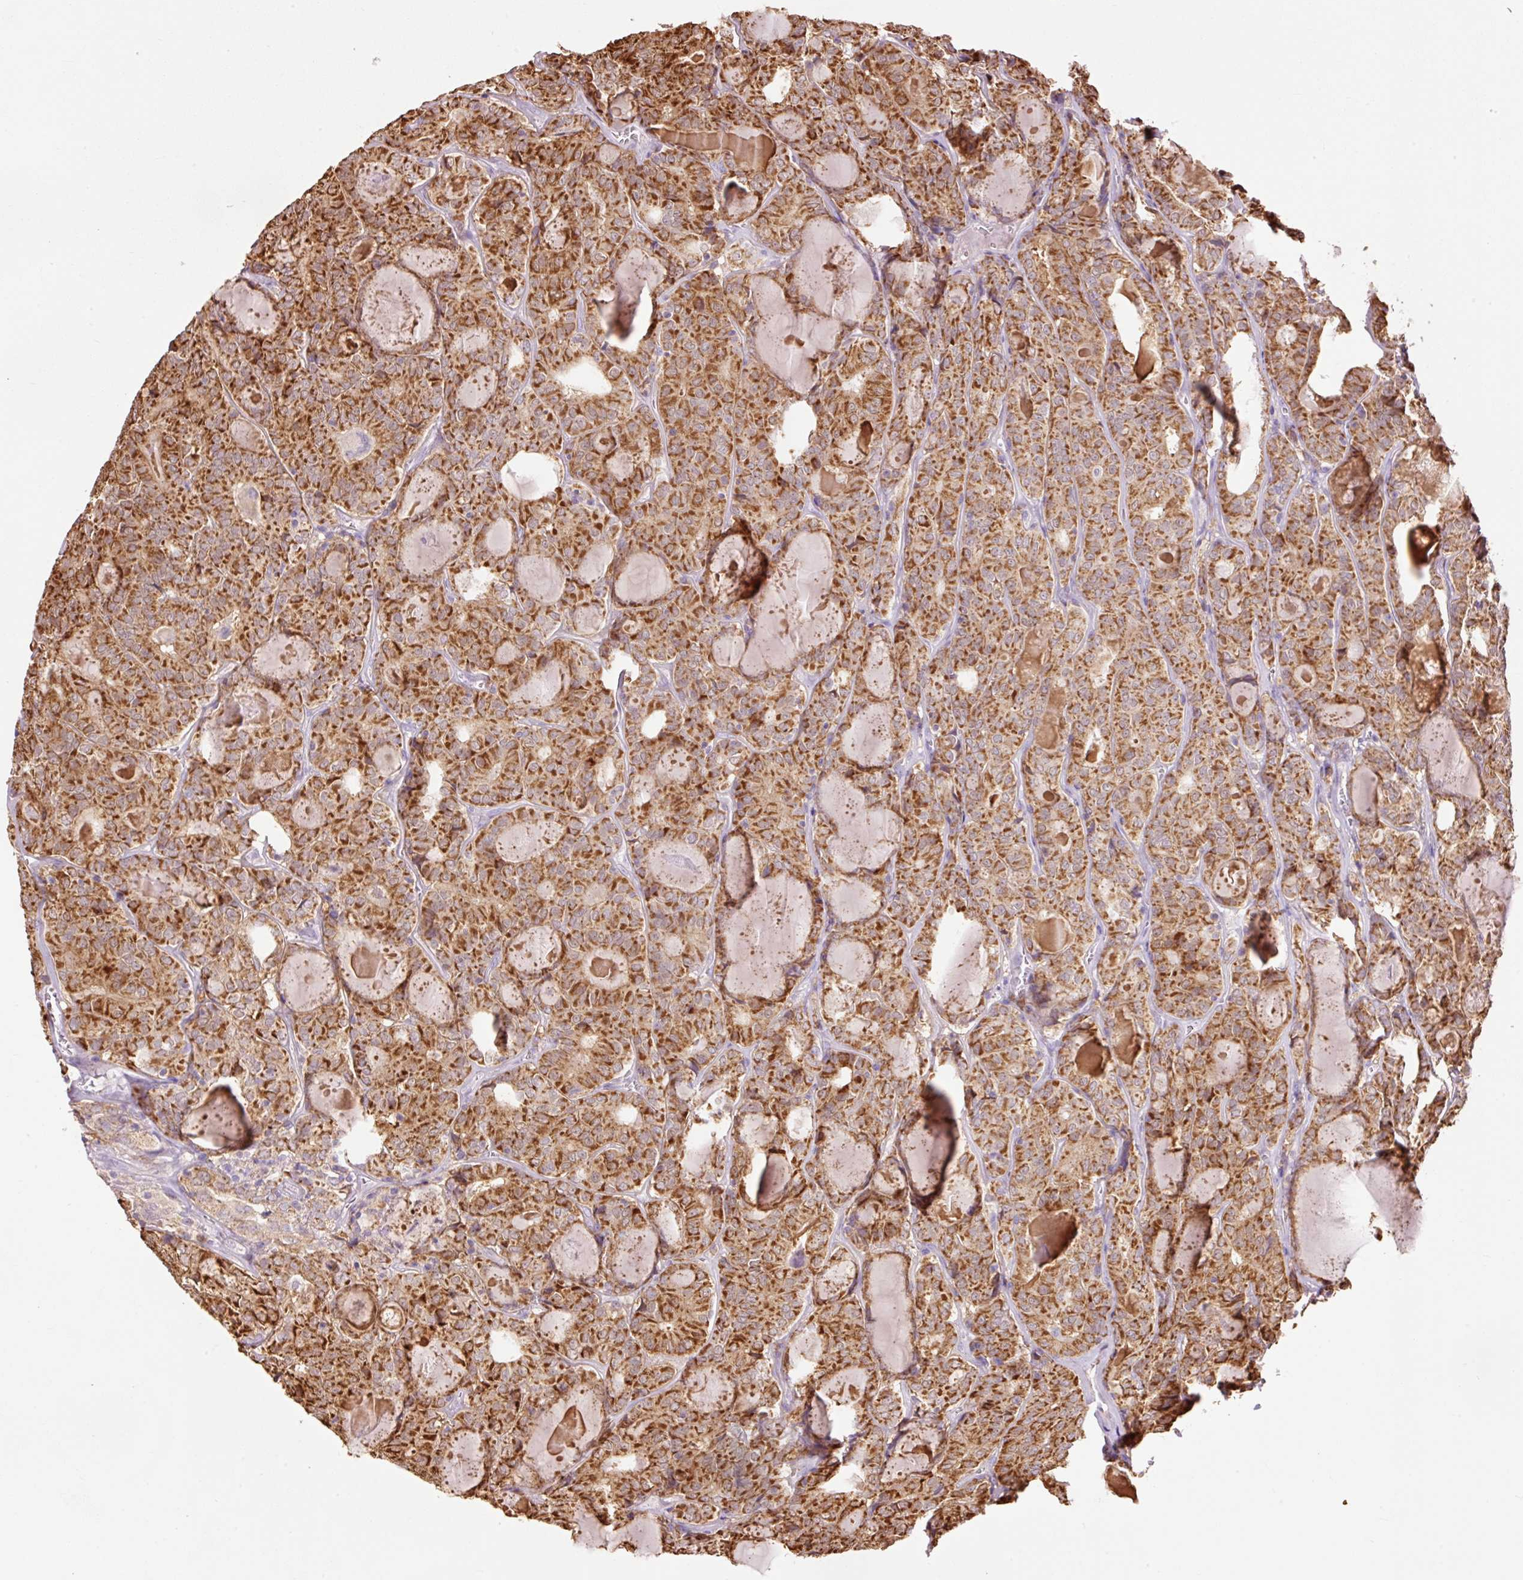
{"staining": {"intensity": "strong", "quantity": ">75%", "location": "cytoplasmic/membranous"}, "tissue": "thyroid cancer", "cell_type": "Tumor cells", "image_type": "cancer", "snomed": [{"axis": "morphology", "description": "Papillary adenocarcinoma, NOS"}, {"axis": "topography", "description": "Thyroid gland"}], "caption": "DAB immunohistochemical staining of papillary adenocarcinoma (thyroid) shows strong cytoplasmic/membranous protein expression in approximately >75% of tumor cells. (DAB IHC with brightfield microscopy, high magnification).", "gene": "PRDX5", "patient": {"sex": "female", "age": 72}}